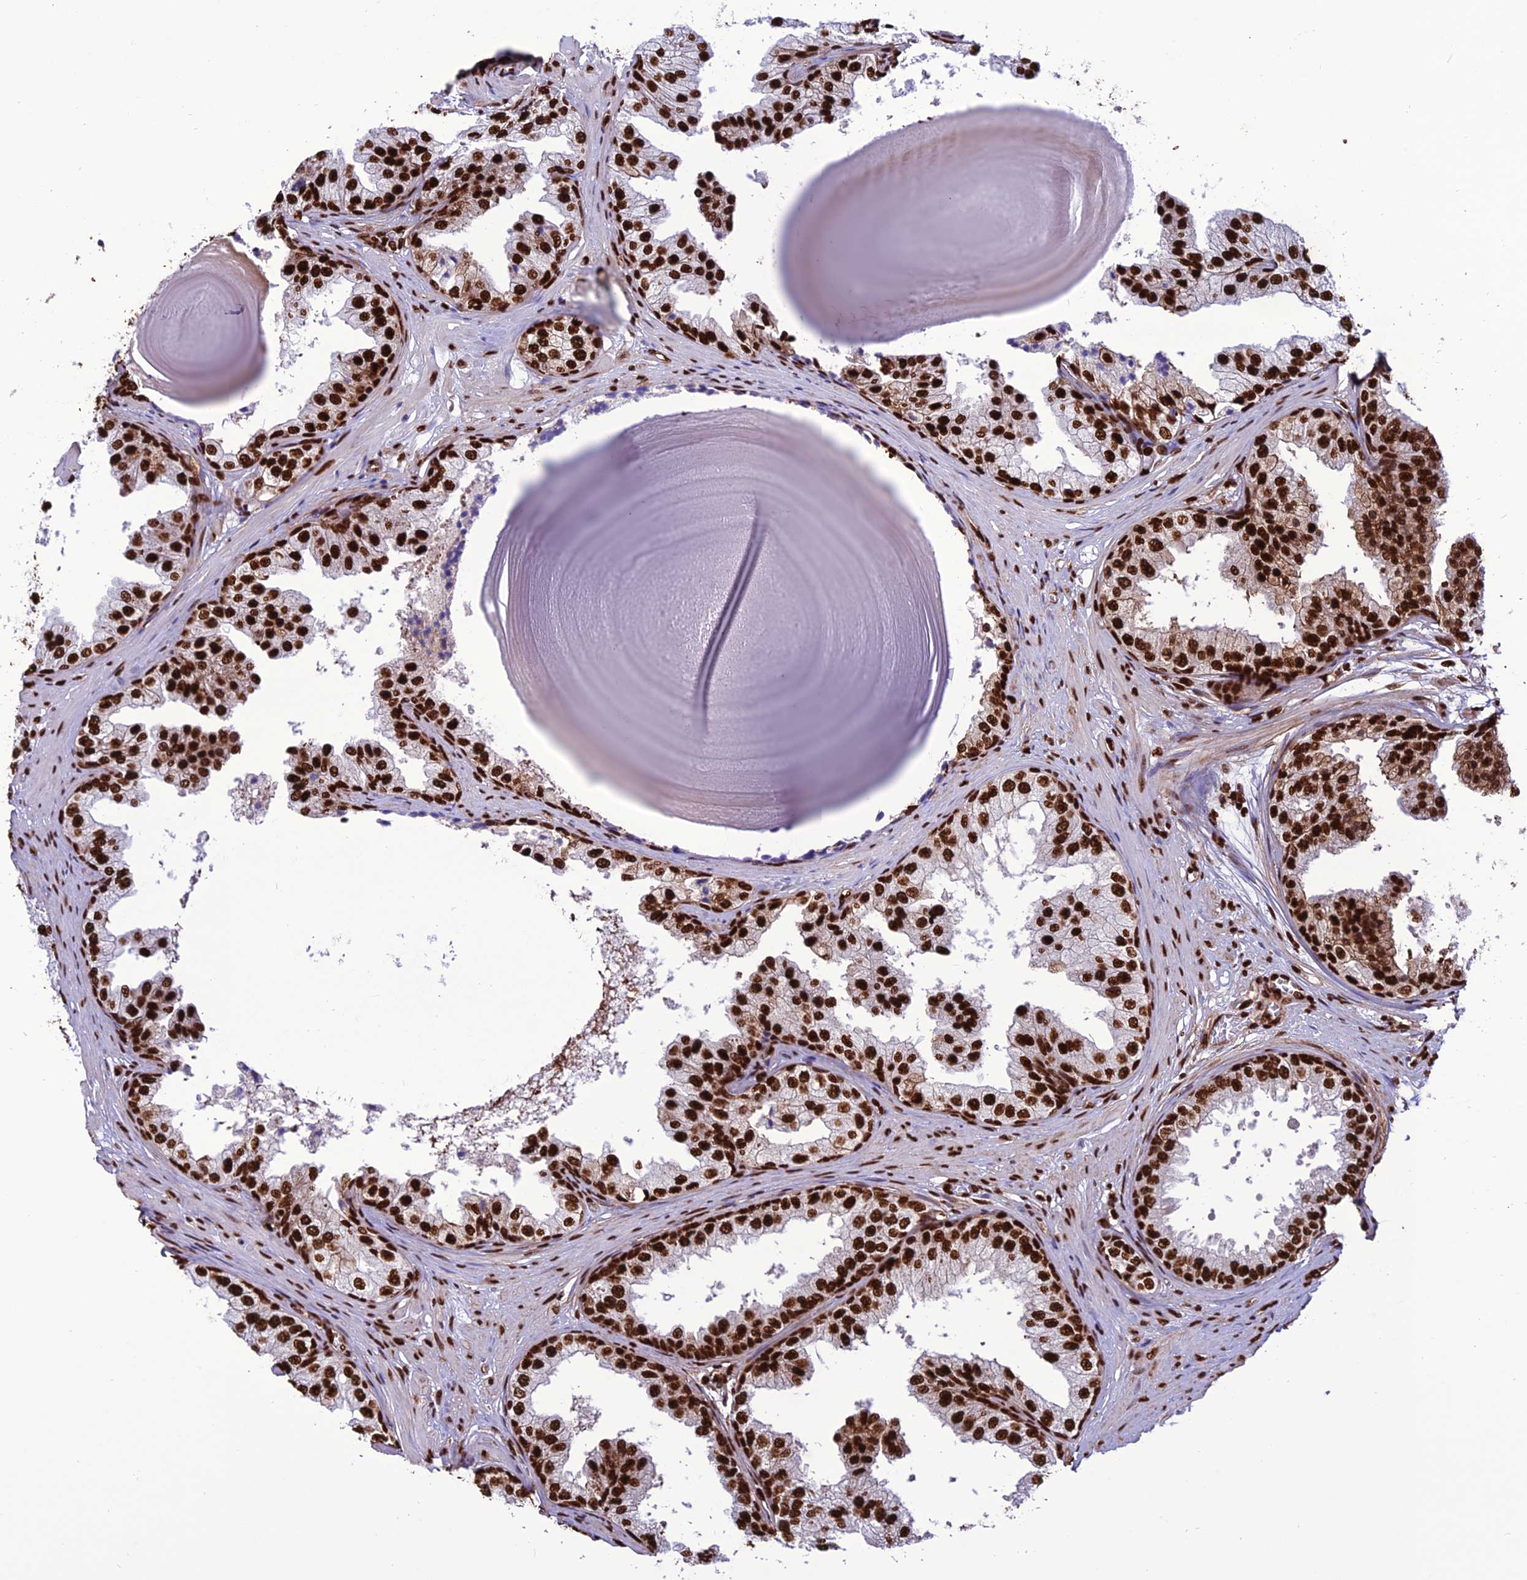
{"staining": {"intensity": "strong", "quantity": ">75%", "location": "nuclear"}, "tissue": "prostate", "cell_type": "Glandular cells", "image_type": "normal", "snomed": [{"axis": "morphology", "description": "Normal tissue, NOS"}, {"axis": "topography", "description": "Prostate"}], "caption": "An IHC histopathology image of benign tissue is shown. Protein staining in brown shows strong nuclear positivity in prostate within glandular cells. The staining is performed using DAB (3,3'-diaminobenzidine) brown chromogen to label protein expression. The nuclei are counter-stained blue using hematoxylin.", "gene": "INO80E", "patient": {"sex": "male", "age": 48}}